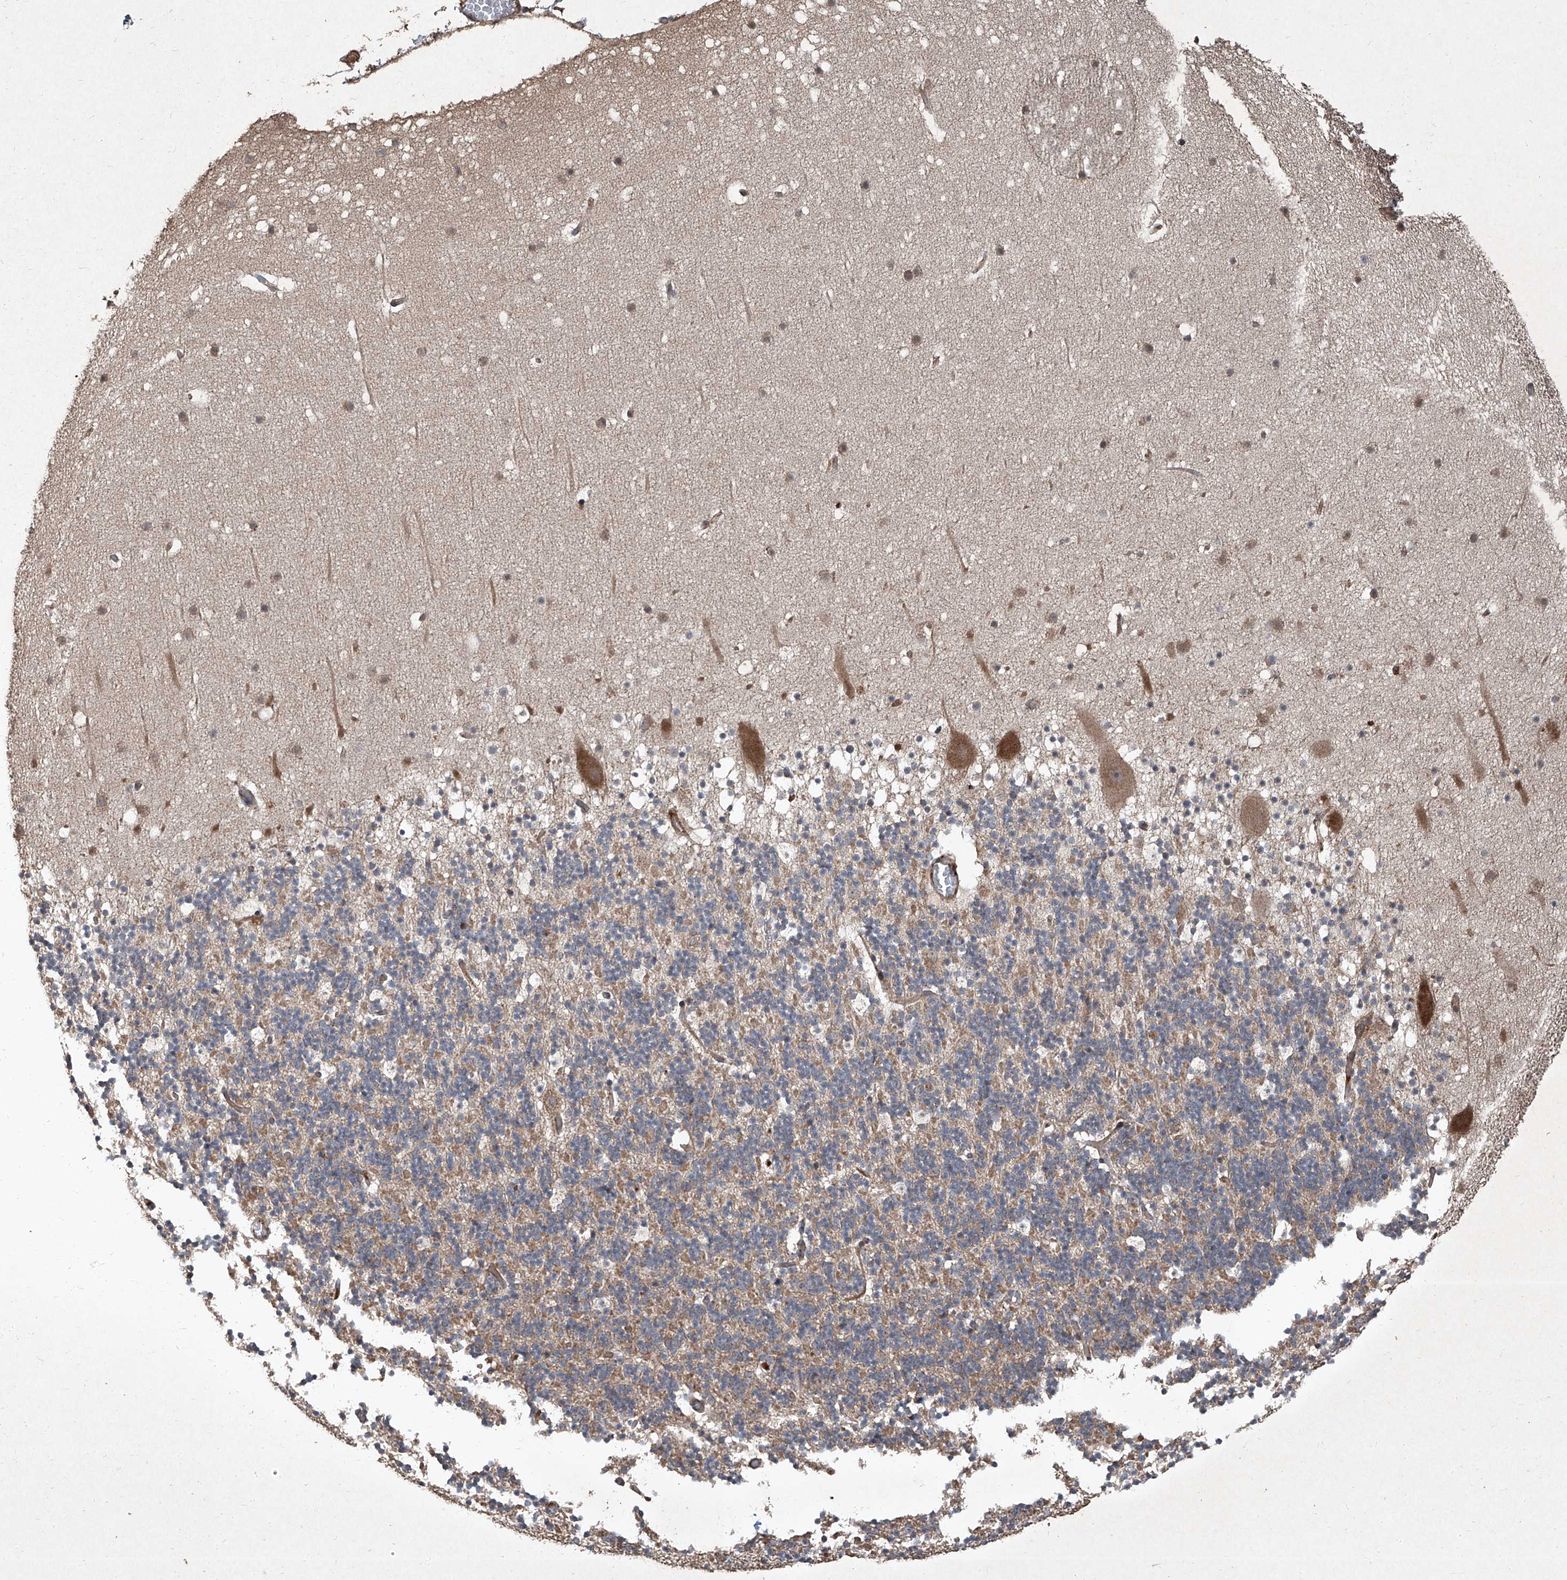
{"staining": {"intensity": "moderate", "quantity": "25%-75%", "location": "cytoplasmic/membranous"}, "tissue": "cerebellum", "cell_type": "Cells in granular layer", "image_type": "normal", "snomed": [{"axis": "morphology", "description": "Normal tissue, NOS"}, {"axis": "topography", "description": "Cerebellum"}], "caption": "Cells in granular layer display medium levels of moderate cytoplasmic/membranous positivity in about 25%-75% of cells in normal human cerebellum.", "gene": "CCN1", "patient": {"sex": "male", "age": 57}}